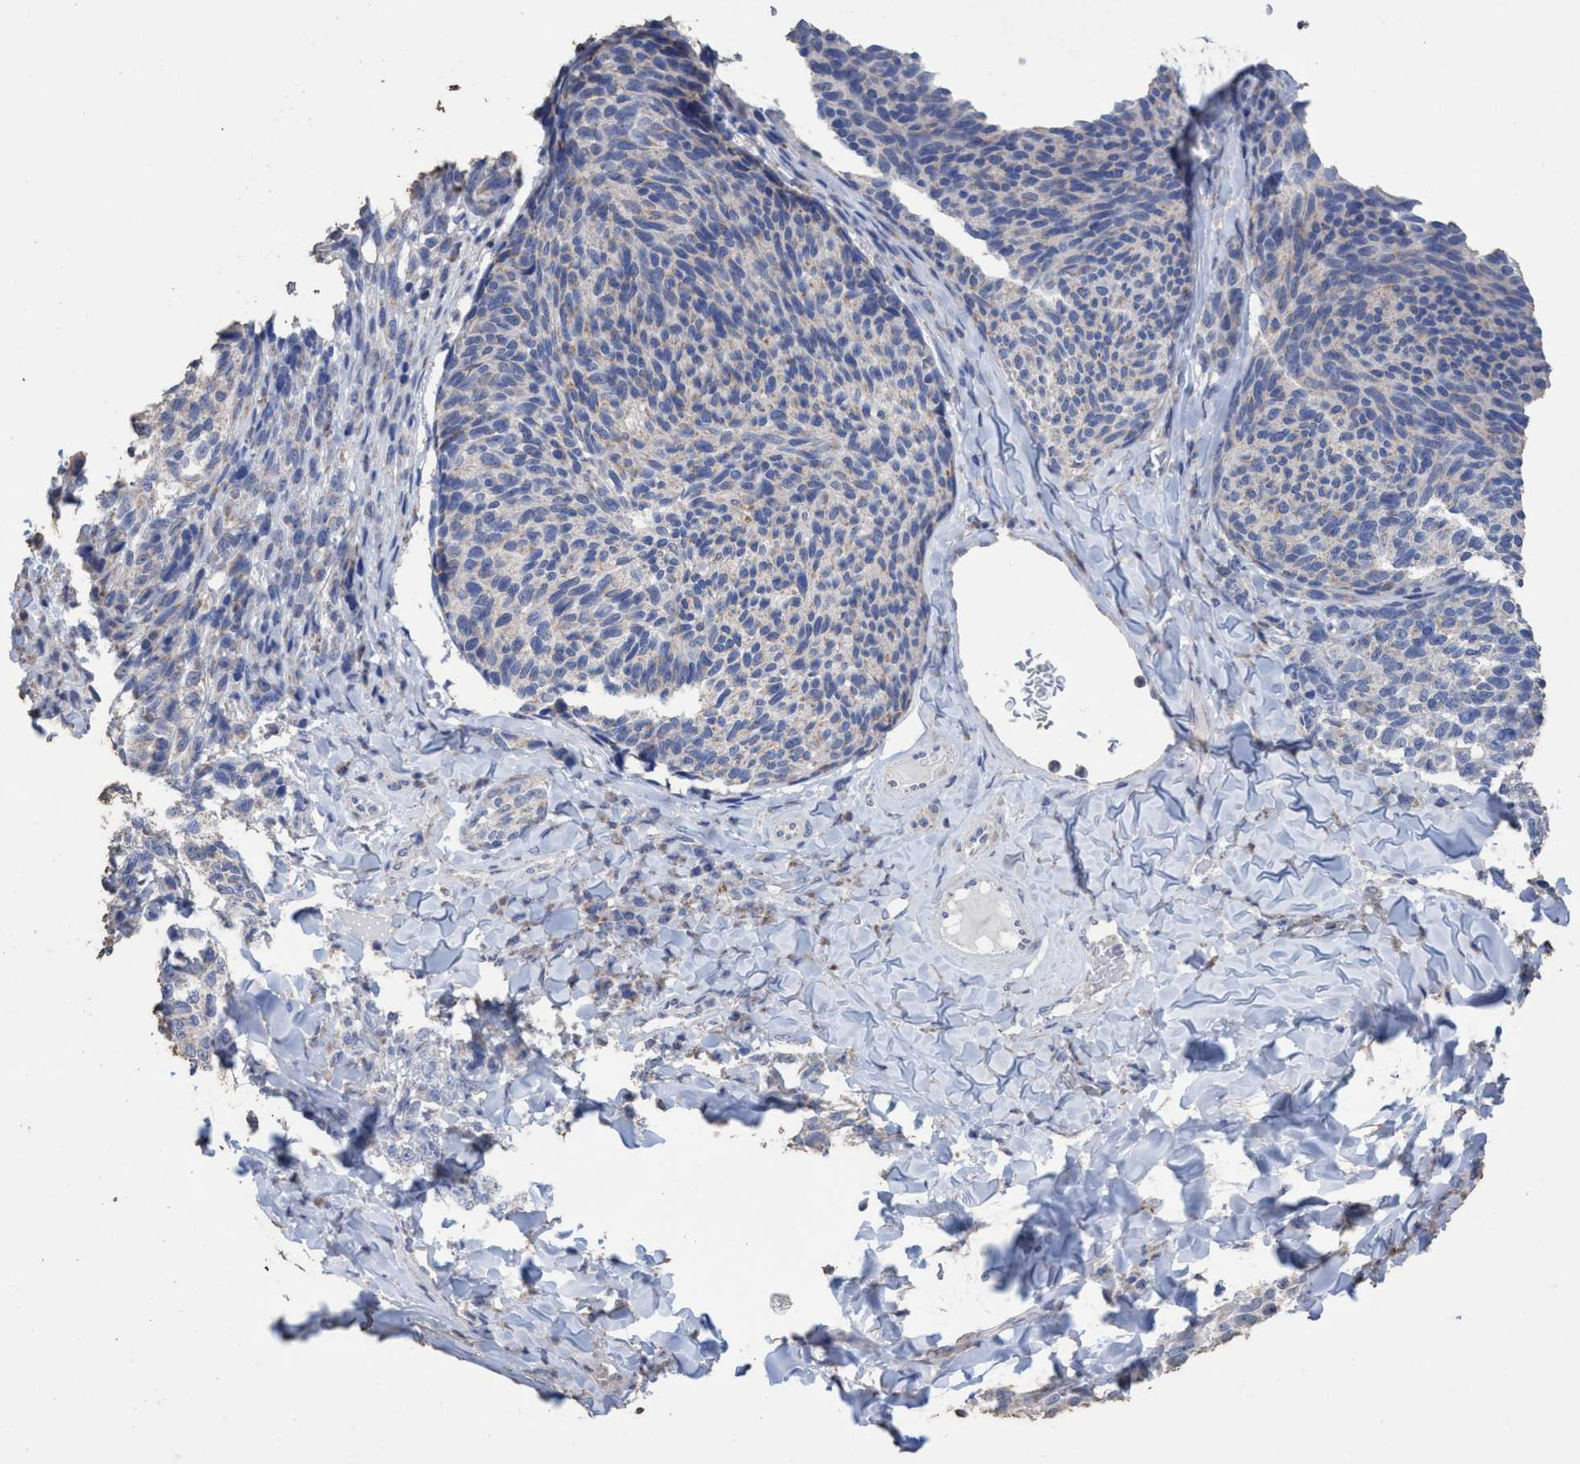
{"staining": {"intensity": "negative", "quantity": "none", "location": "none"}, "tissue": "melanoma", "cell_type": "Tumor cells", "image_type": "cancer", "snomed": [{"axis": "morphology", "description": "Malignant melanoma, NOS"}, {"axis": "topography", "description": "Skin"}], "caption": "Immunohistochemical staining of human malignant melanoma reveals no significant positivity in tumor cells.", "gene": "RSAD1", "patient": {"sex": "female", "age": 73}}